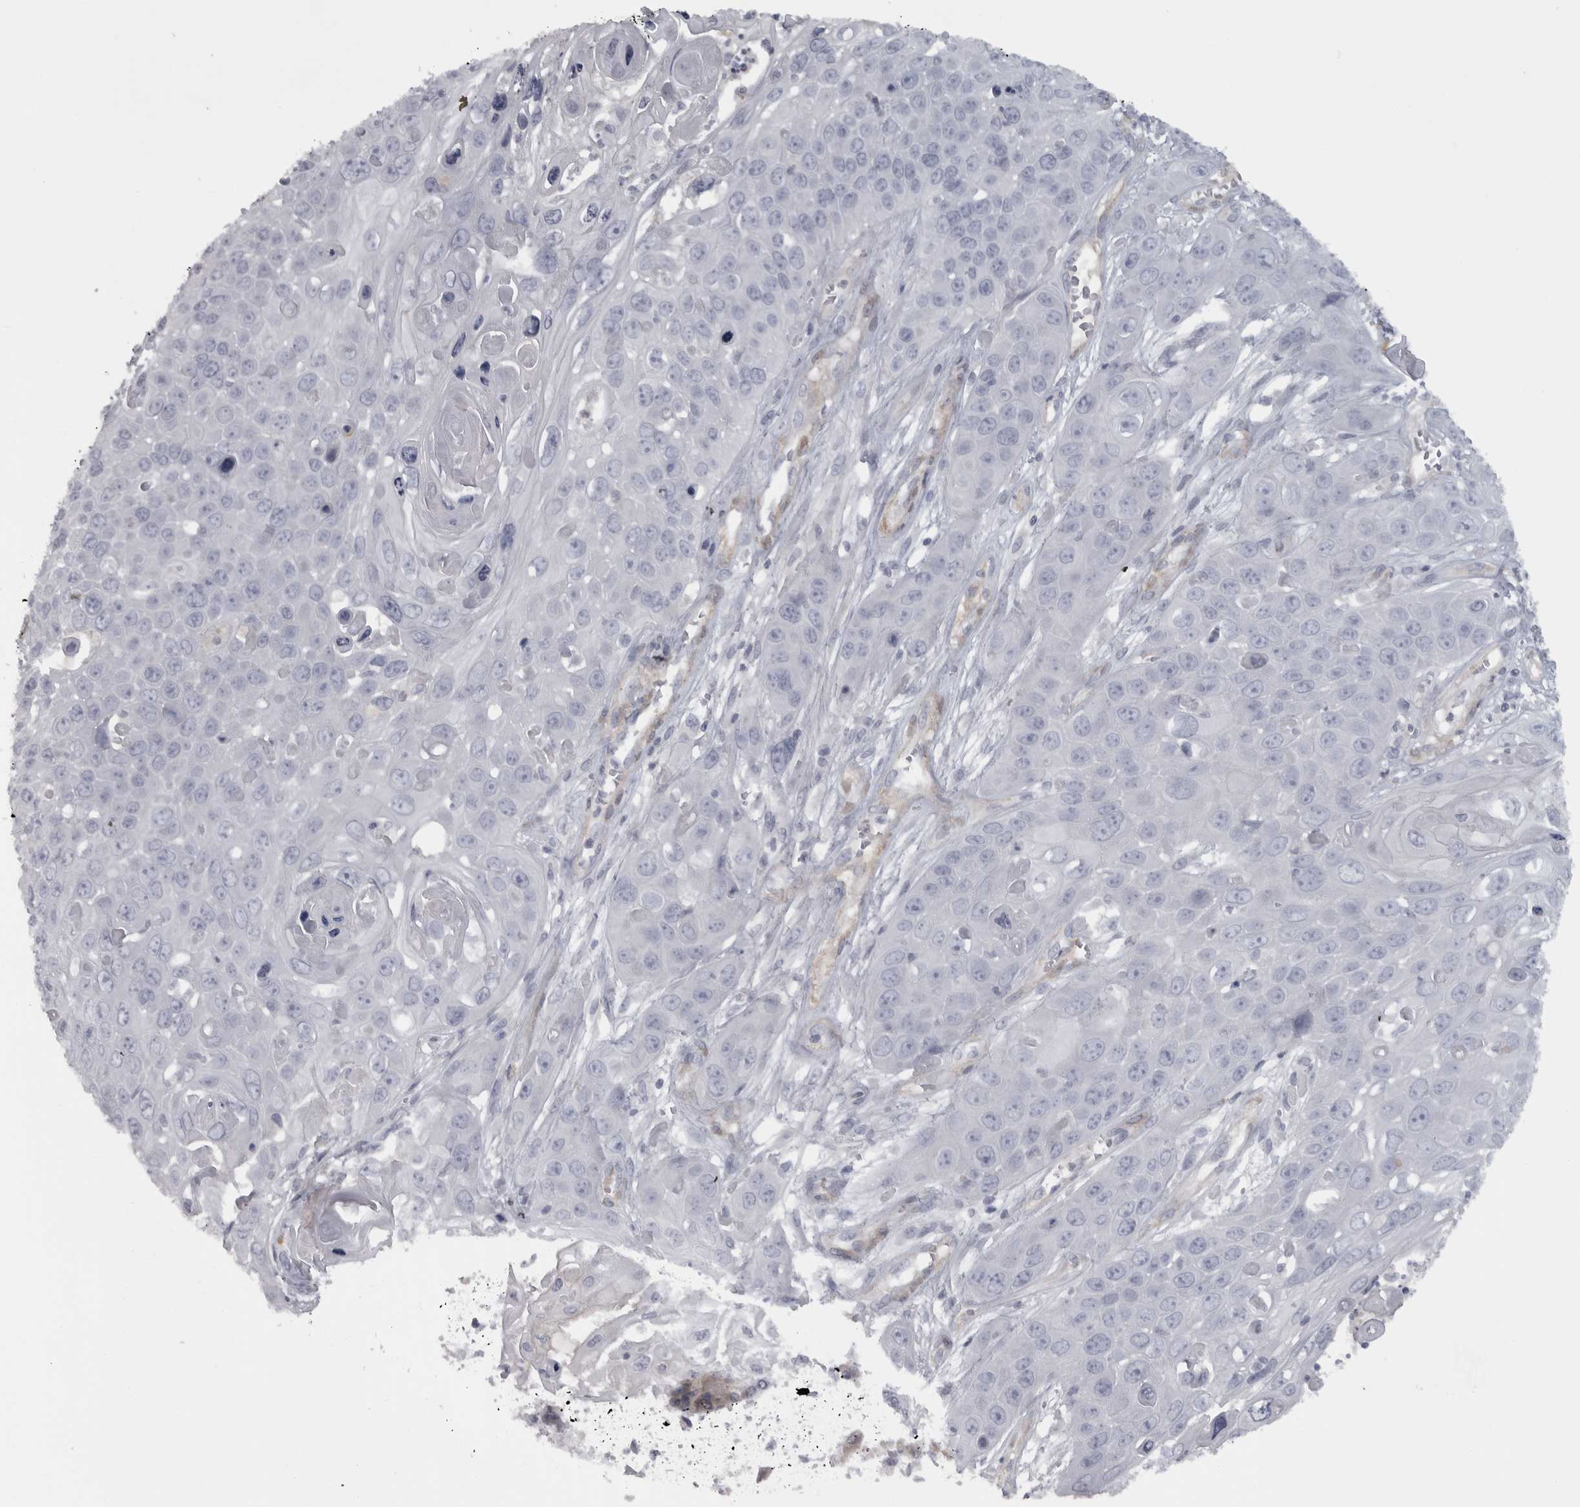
{"staining": {"intensity": "negative", "quantity": "none", "location": "none"}, "tissue": "skin cancer", "cell_type": "Tumor cells", "image_type": "cancer", "snomed": [{"axis": "morphology", "description": "Squamous cell carcinoma, NOS"}, {"axis": "topography", "description": "Skin"}], "caption": "An image of skin cancer (squamous cell carcinoma) stained for a protein reveals no brown staining in tumor cells.", "gene": "PPP1R12B", "patient": {"sex": "male", "age": 55}}